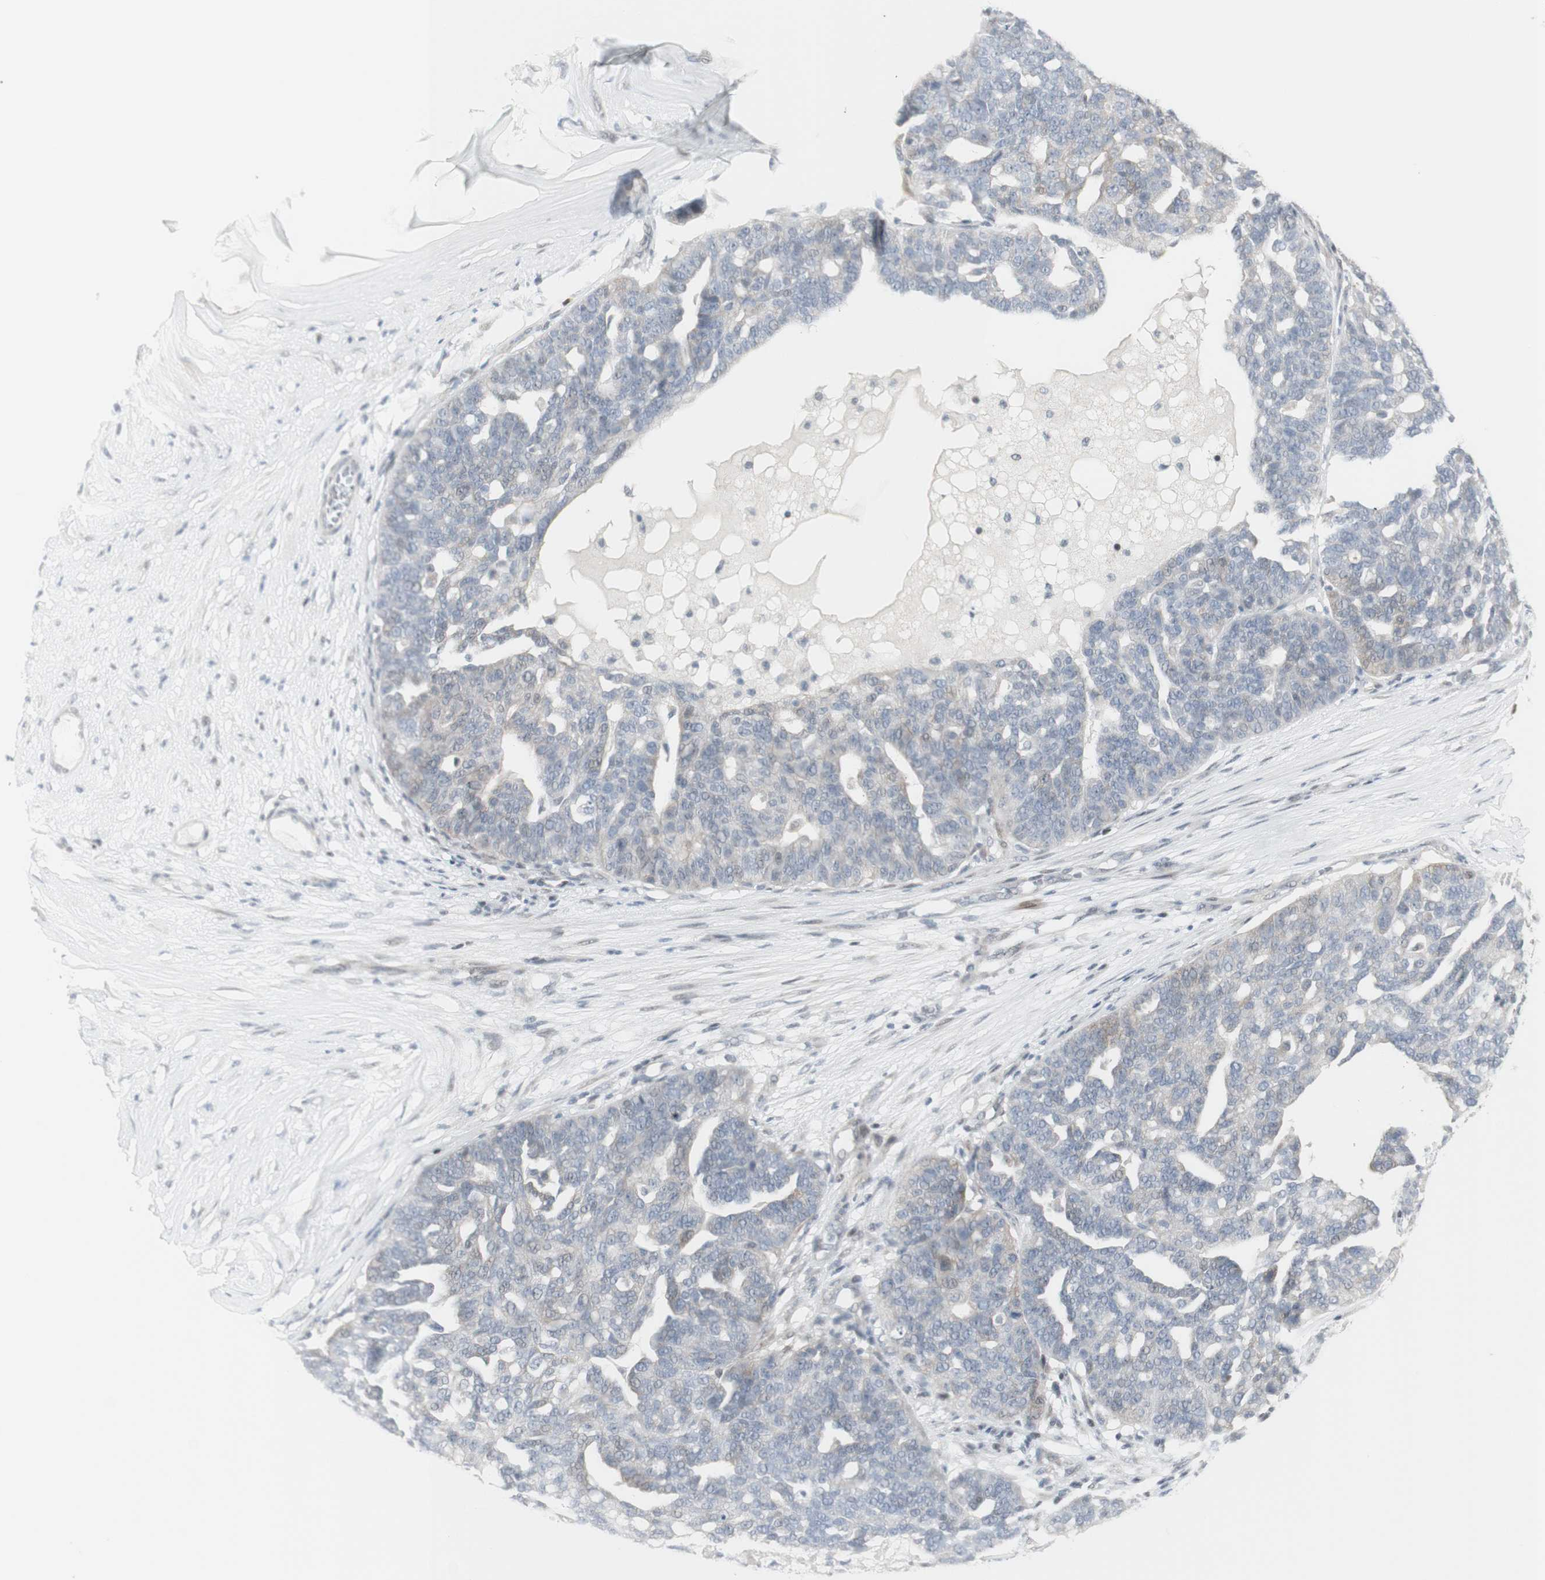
{"staining": {"intensity": "weak", "quantity": "<25%", "location": "cytoplasmic/membranous"}, "tissue": "ovarian cancer", "cell_type": "Tumor cells", "image_type": "cancer", "snomed": [{"axis": "morphology", "description": "Cystadenocarcinoma, serous, NOS"}, {"axis": "topography", "description": "Ovary"}], "caption": "This is a image of IHC staining of ovarian cancer (serous cystadenocarcinoma), which shows no positivity in tumor cells.", "gene": "C1orf116", "patient": {"sex": "female", "age": 59}}